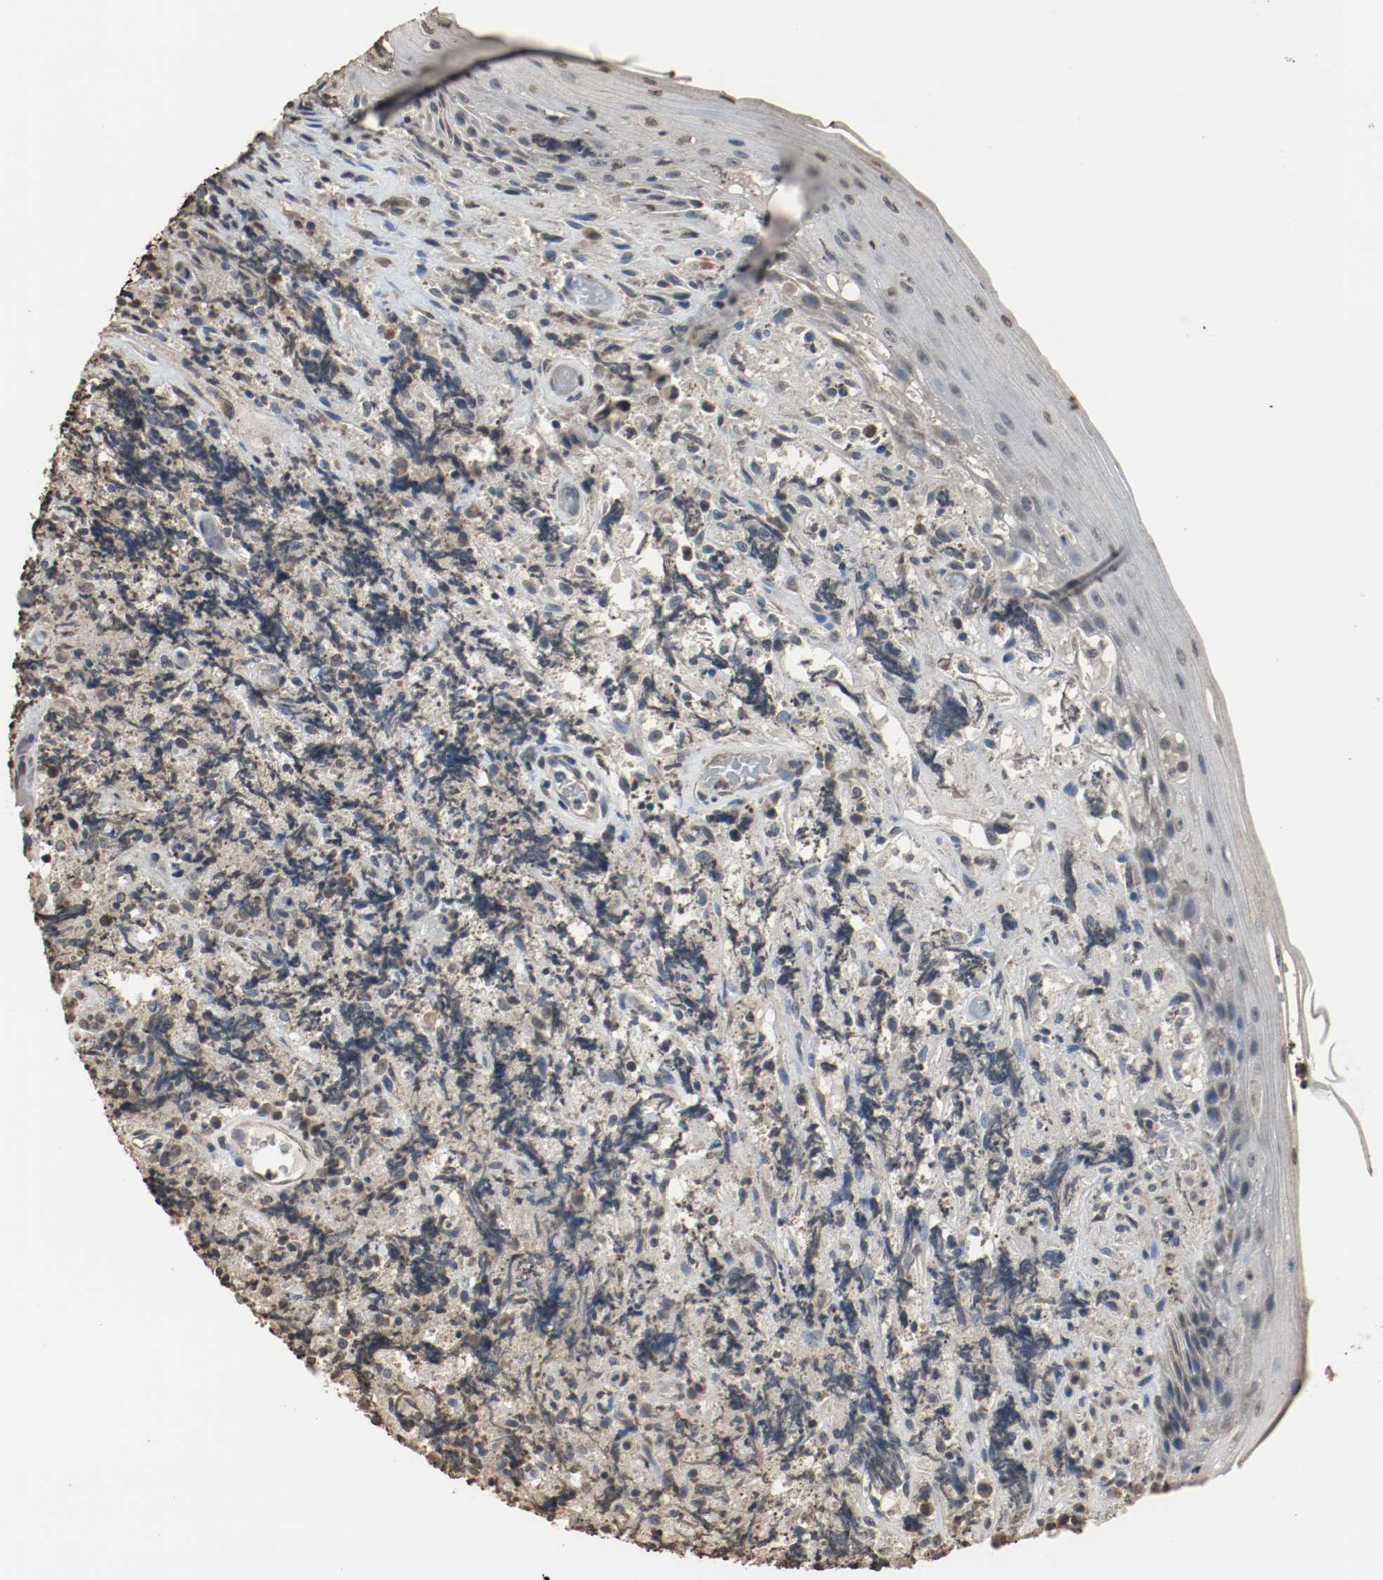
{"staining": {"intensity": "weak", "quantity": "25%-75%", "location": "cytoplasmic/membranous"}, "tissue": "lymphoma", "cell_type": "Tumor cells", "image_type": "cancer", "snomed": [{"axis": "morphology", "description": "Malignant lymphoma, non-Hodgkin's type, High grade"}, {"axis": "topography", "description": "Tonsil"}], "caption": "Immunohistochemical staining of lymphoma demonstrates low levels of weak cytoplasmic/membranous protein positivity in approximately 25%-75% of tumor cells.", "gene": "RTN4", "patient": {"sex": "female", "age": 36}}